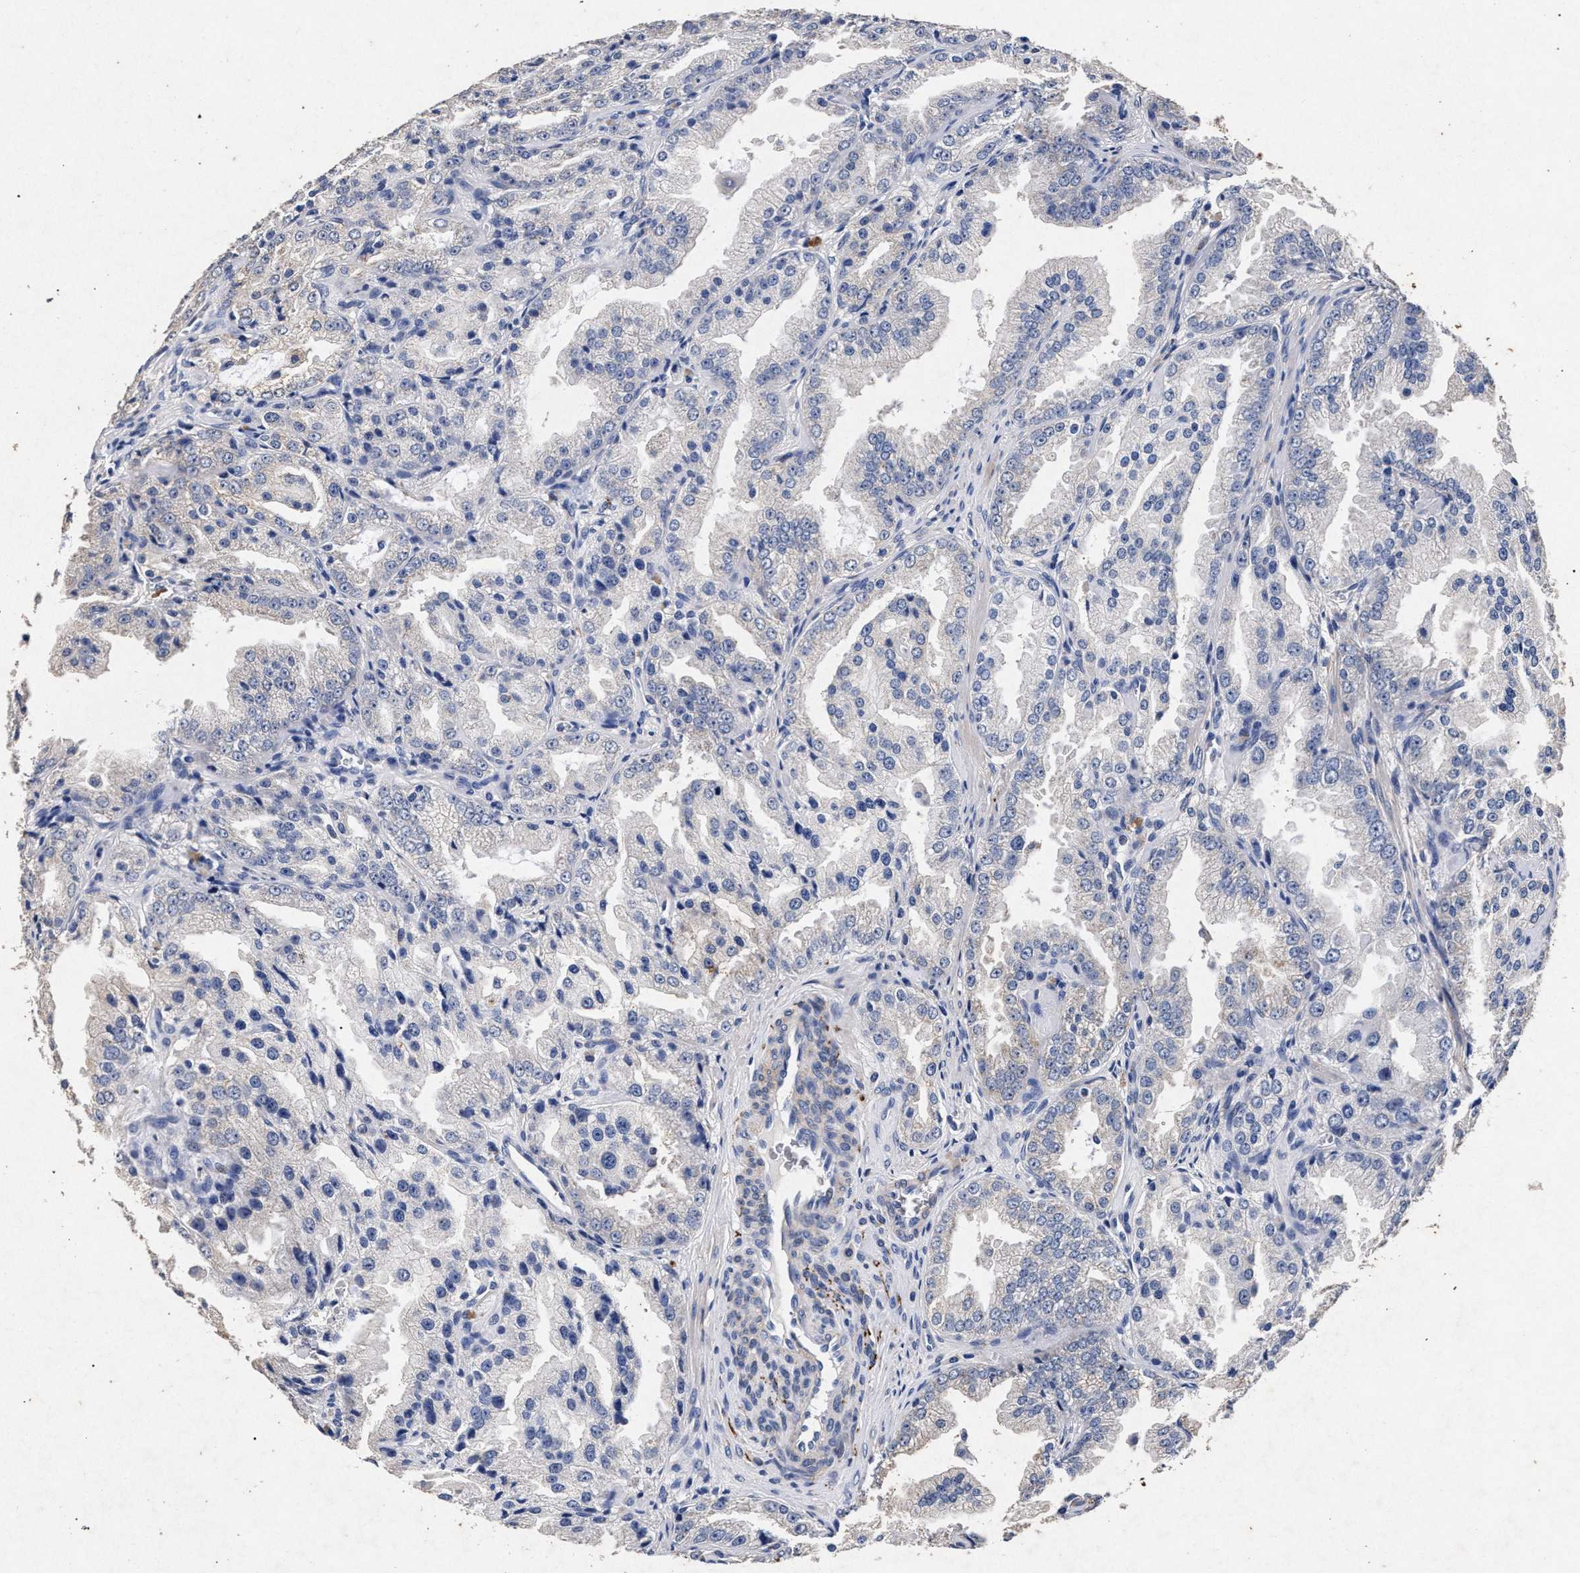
{"staining": {"intensity": "negative", "quantity": "none", "location": "none"}, "tissue": "prostate cancer", "cell_type": "Tumor cells", "image_type": "cancer", "snomed": [{"axis": "morphology", "description": "Adenocarcinoma, High grade"}, {"axis": "topography", "description": "Prostate"}], "caption": "IHC of human high-grade adenocarcinoma (prostate) shows no positivity in tumor cells. (DAB immunohistochemistry (IHC), high magnification).", "gene": "ATP1A2", "patient": {"sex": "male", "age": 61}}